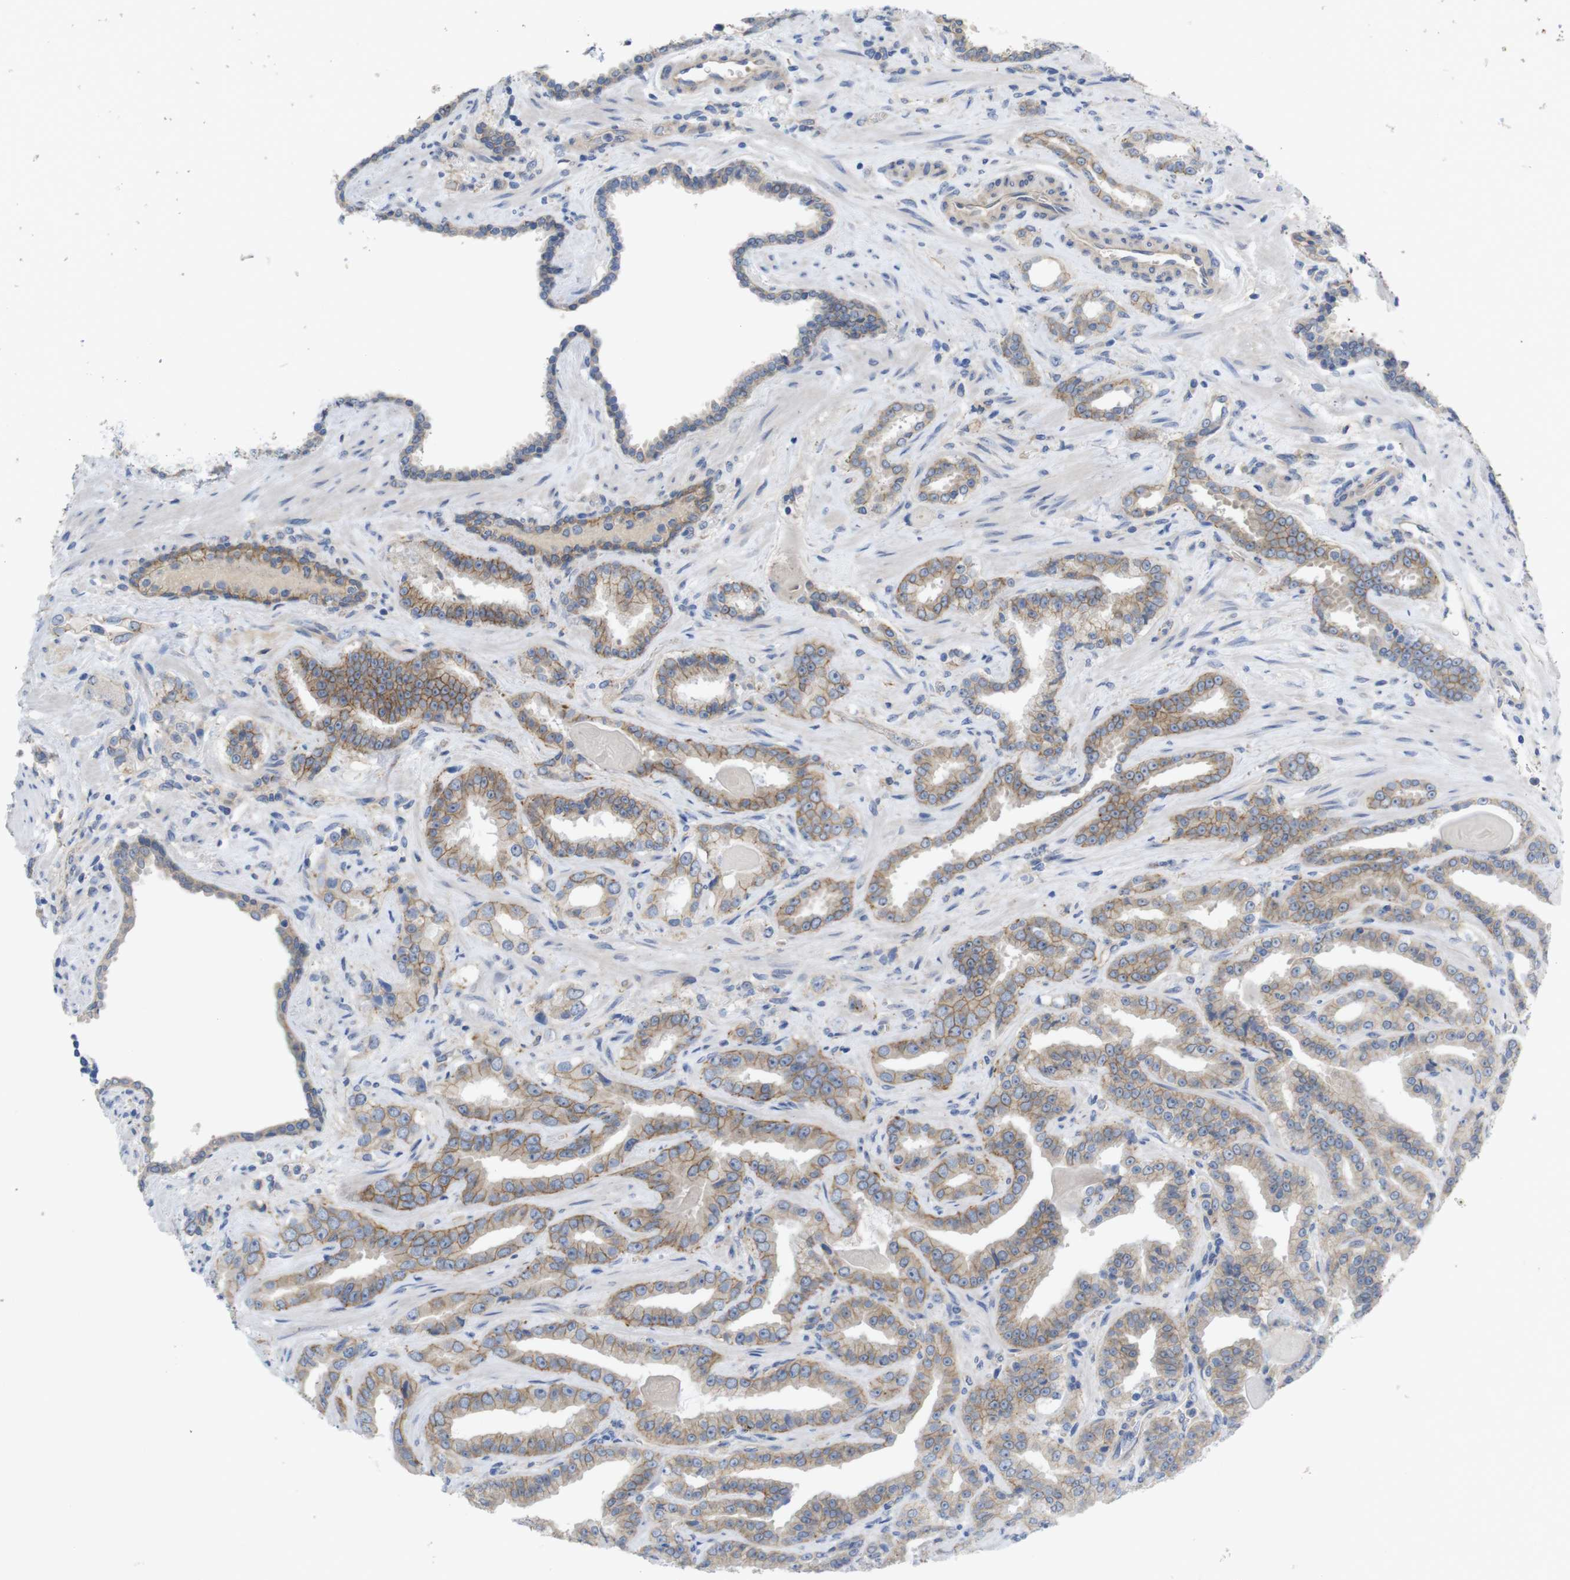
{"staining": {"intensity": "moderate", "quantity": ">75%", "location": "cytoplasmic/membranous"}, "tissue": "prostate cancer", "cell_type": "Tumor cells", "image_type": "cancer", "snomed": [{"axis": "morphology", "description": "Adenocarcinoma, Low grade"}, {"axis": "topography", "description": "Prostate"}], "caption": "Immunohistochemical staining of human low-grade adenocarcinoma (prostate) exhibits moderate cytoplasmic/membranous protein positivity in approximately >75% of tumor cells. The staining is performed using DAB (3,3'-diaminobenzidine) brown chromogen to label protein expression. The nuclei are counter-stained blue using hematoxylin.", "gene": "KIDINS220", "patient": {"sex": "male", "age": 60}}